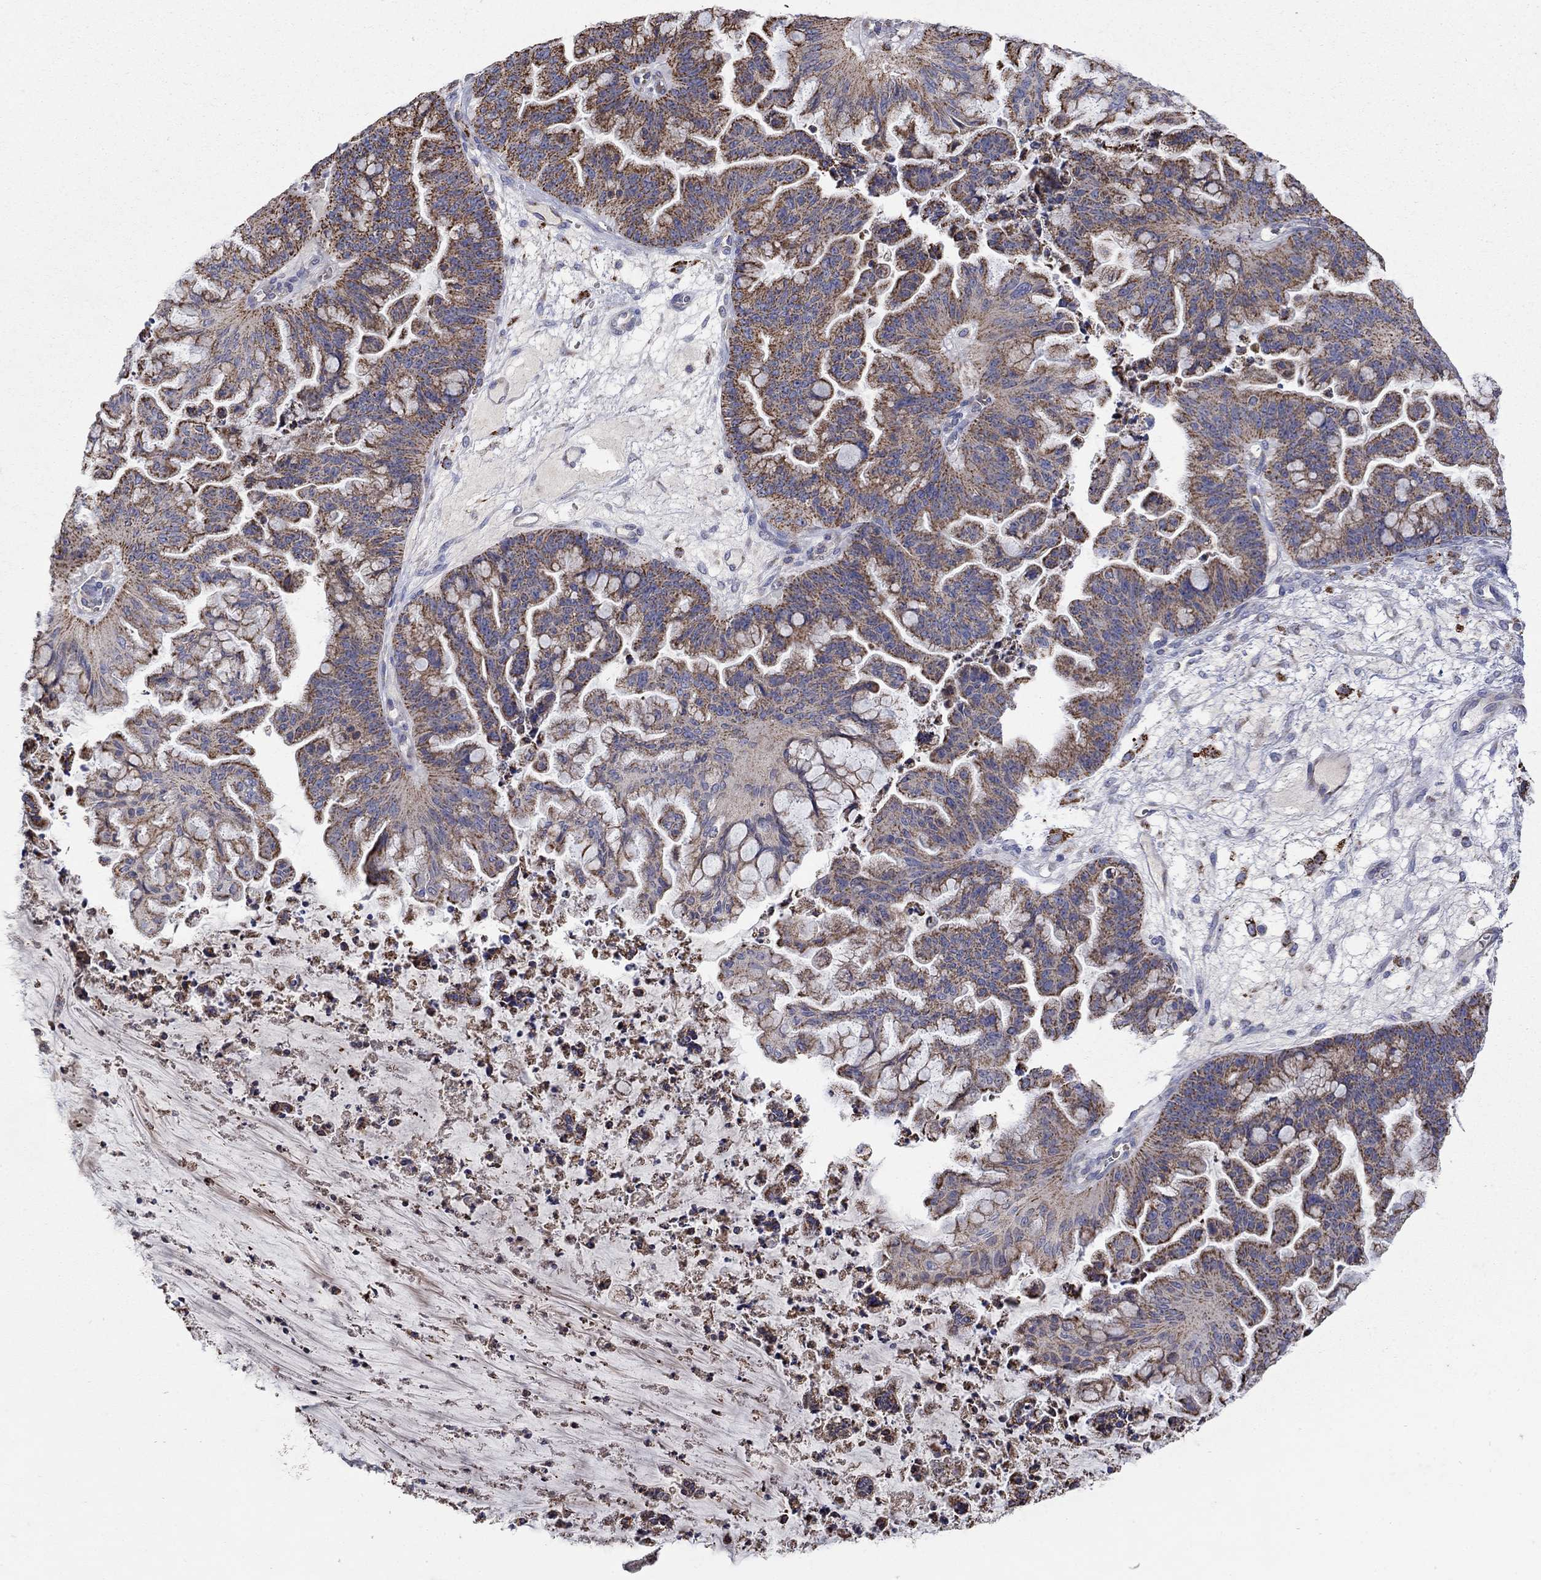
{"staining": {"intensity": "moderate", "quantity": ">75%", "location": "cytoplasmic/membranous"}, "tissue": "ovarian cancer", "cell_type": "Tumor cells", "image_type": "cancer", "snomed": [{"axis": "morphology", "description": "Cystadenocarcinoma, mucinous, NOS"}, {"axis": "topography", "description": "Ovary"}], "caption": "Mucinous cystadenocarcinoma (ovarian) stained with immunohistochemistry reveals moderate cytoplasmic/membranous expression in approximately >75% of tumor cells.", "gene": "HPS5", "patient": {"sex": "female", "age": 67}}